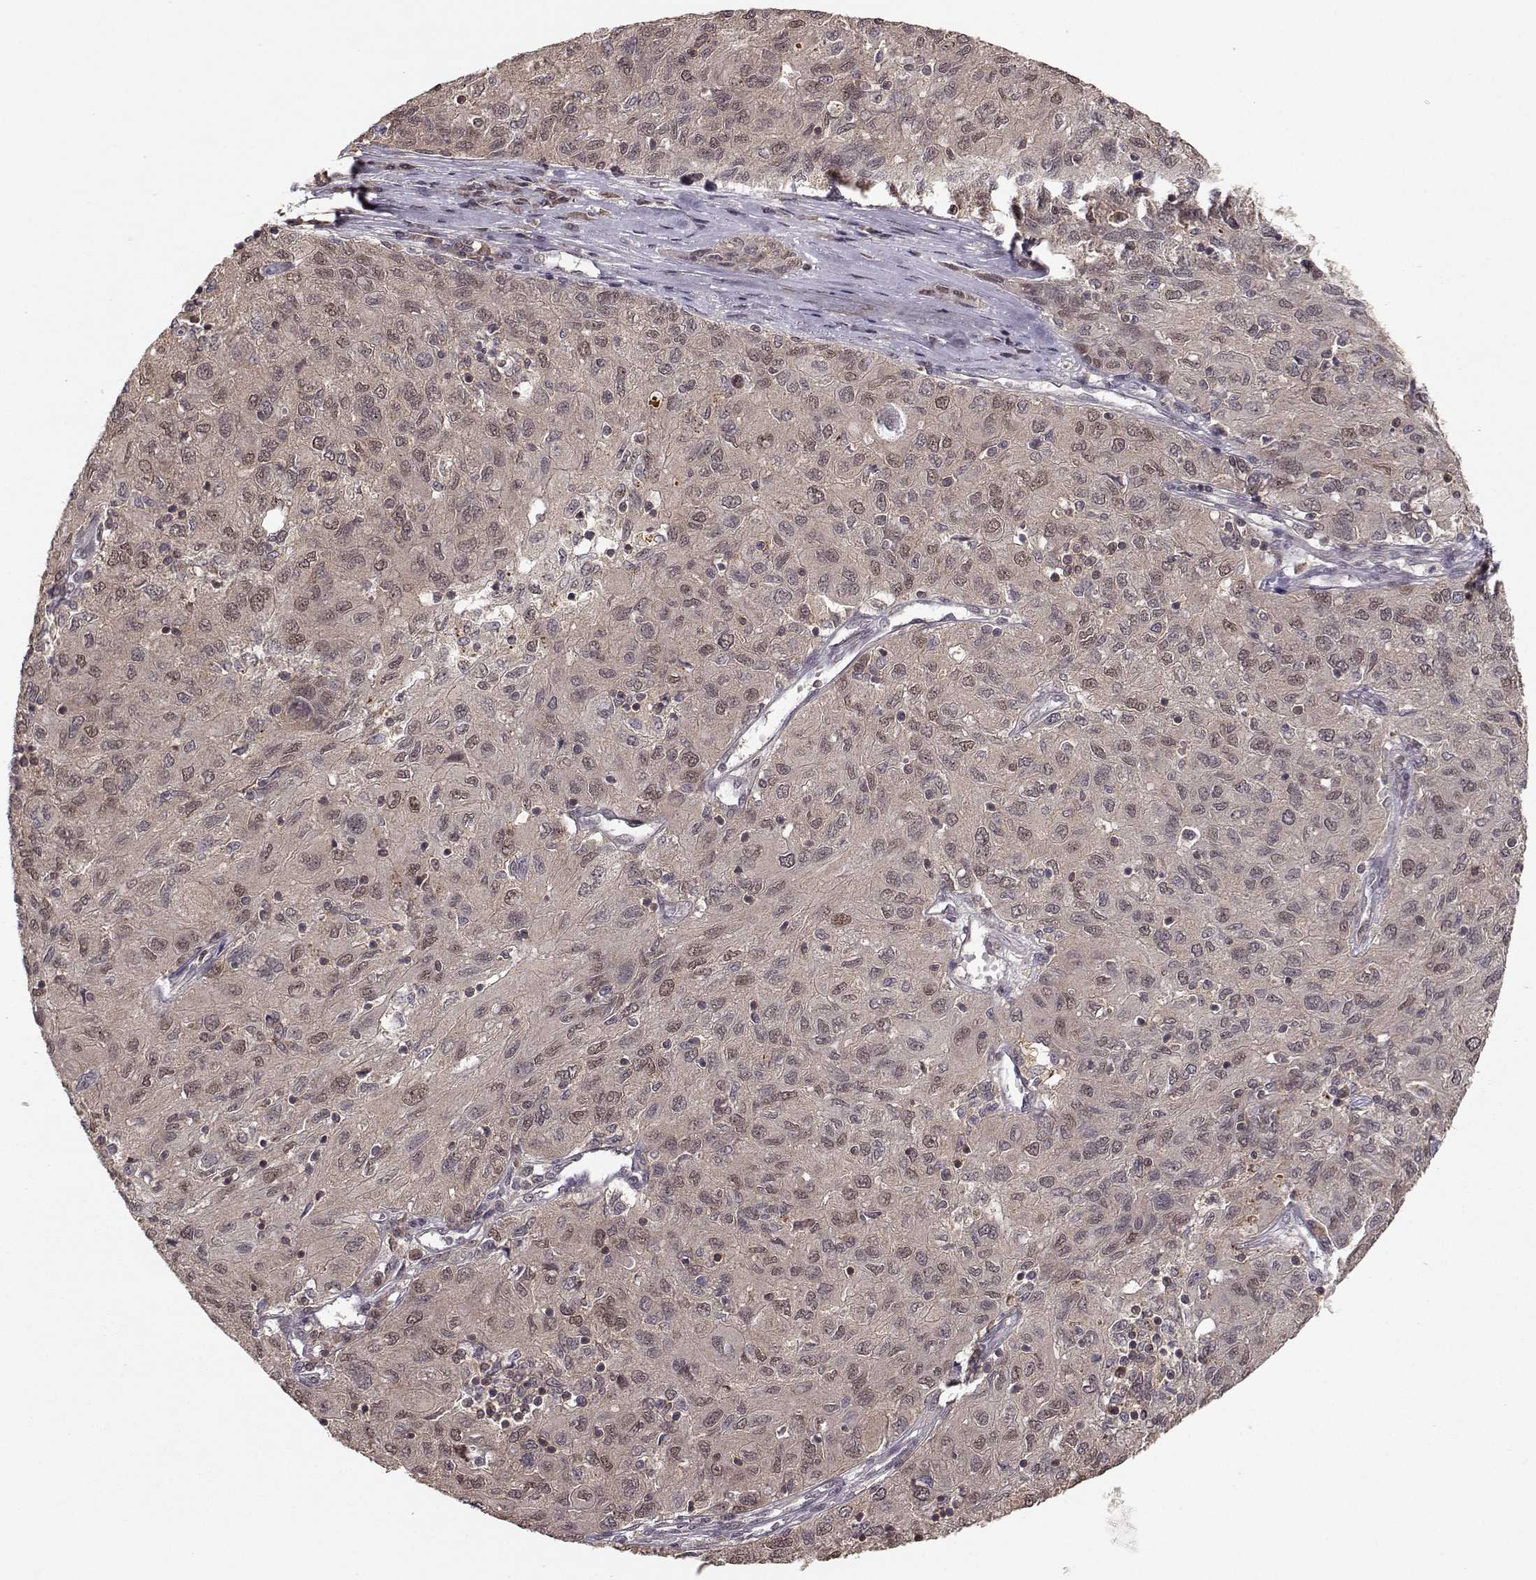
{"staining": {"intensity": "weak", "quantity": "<25%", "location": "cytoplasmic/membranous"}, "tissue": "ovarian cancer", "cell_type": "Tumor cells", "image_type": "cancer", "snomed": [{"axis": "morphology", "description": "Carcinoma, endometroid"}, {"axis": "topography", "description": "Ovary"}], "caption": "This is an immunohistochemistry micrograph of human ovarian cancer (endometroid carcinoma). There is no staining in tumor cells.", "gene": "PLEKHG3", "patient": {"sex": "female", "age": 50}}